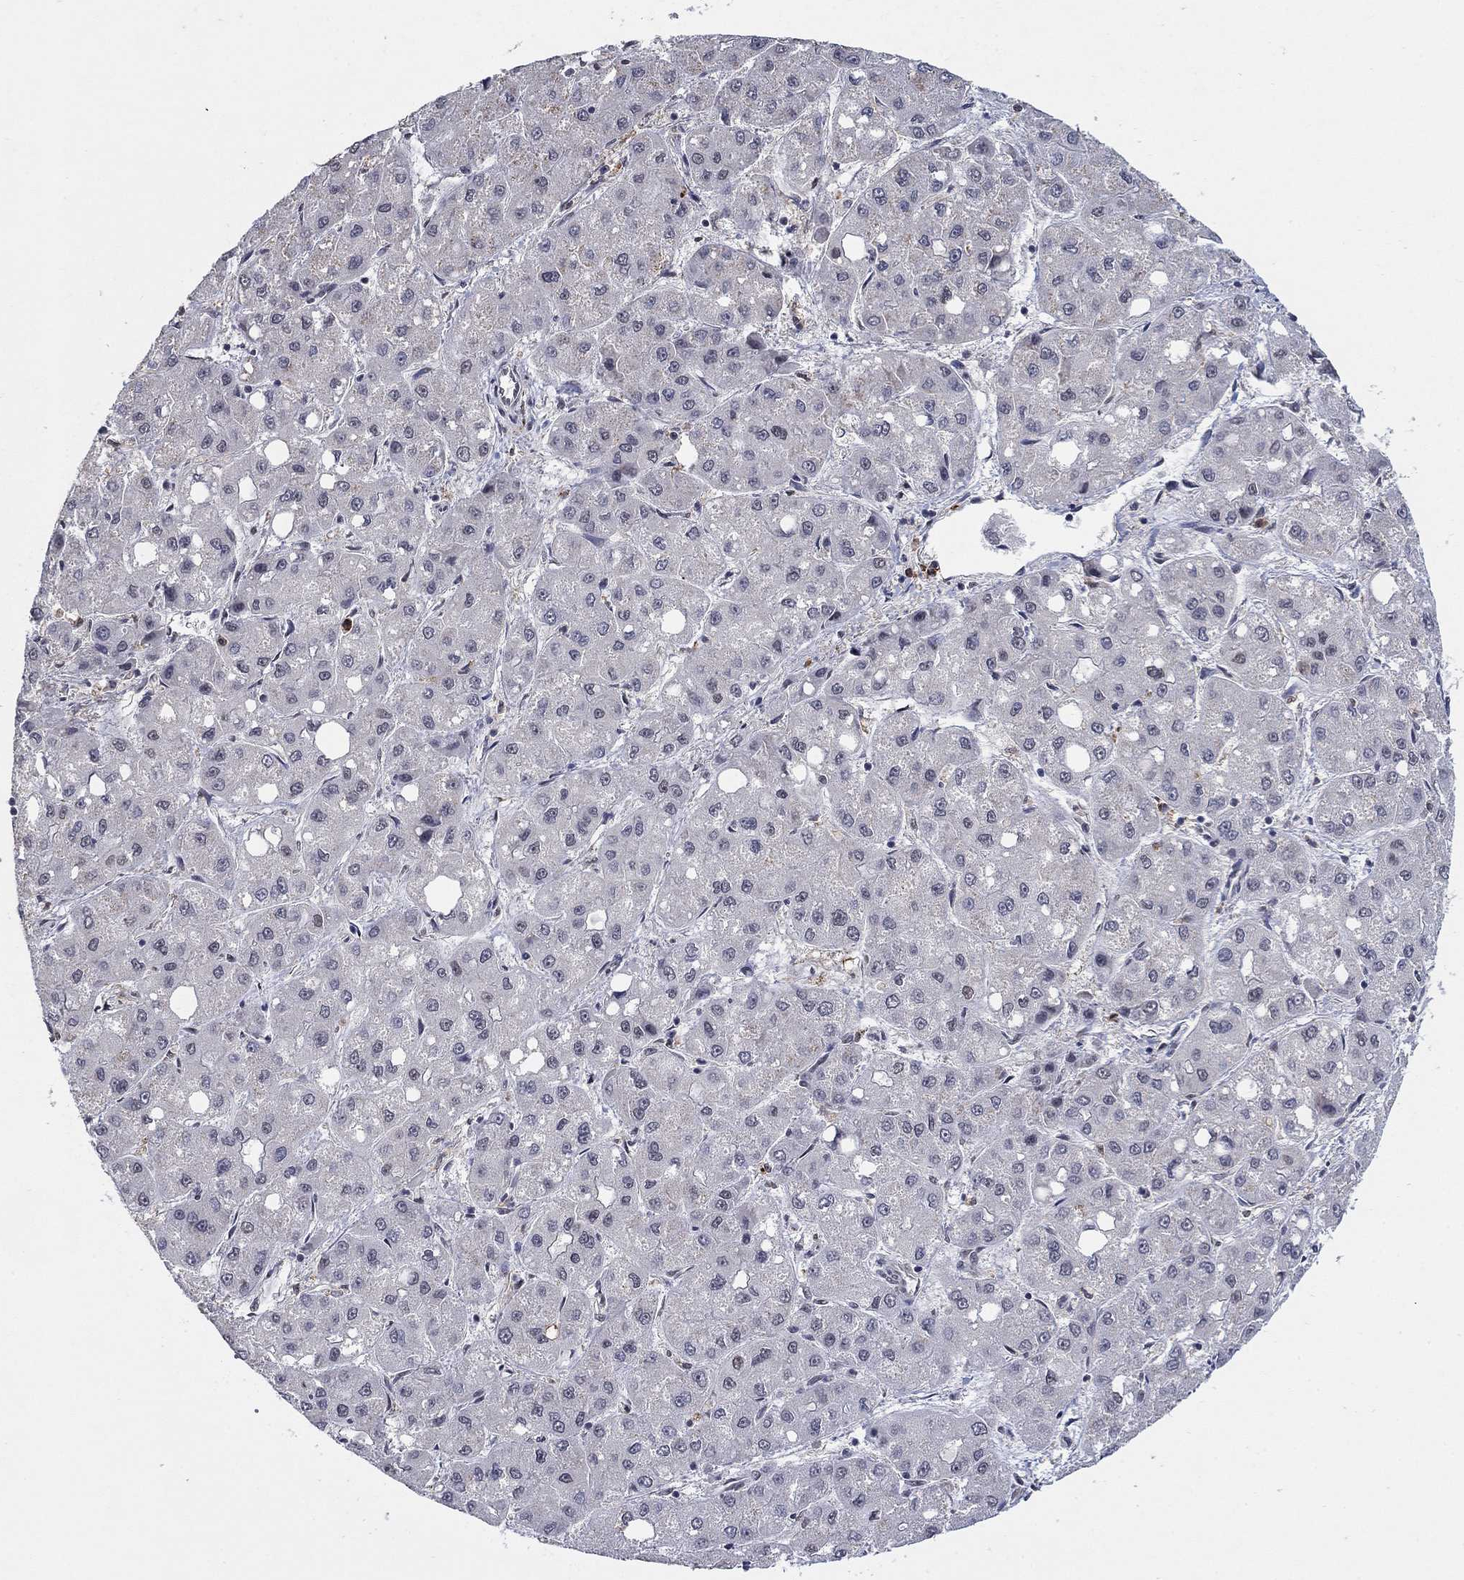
{"staining": {"intensity": "negative", "quantity": "none", "location": "none"}, "tissue": "liver cancer", "cell_type": "Tumor cells", "image_type": "cancer", "snomed": [{"axis": "morphology", "description": "Carcinoma, Hepatocellular, NOS"}, {"axis": "topography", "description": "Liver"}], "caption": "The micrograph shows no staining of tumor cells in liver hepatocellular carcinoma.", "gene": "GRIA3", "patient": {"sex": "male", "age": 73}}